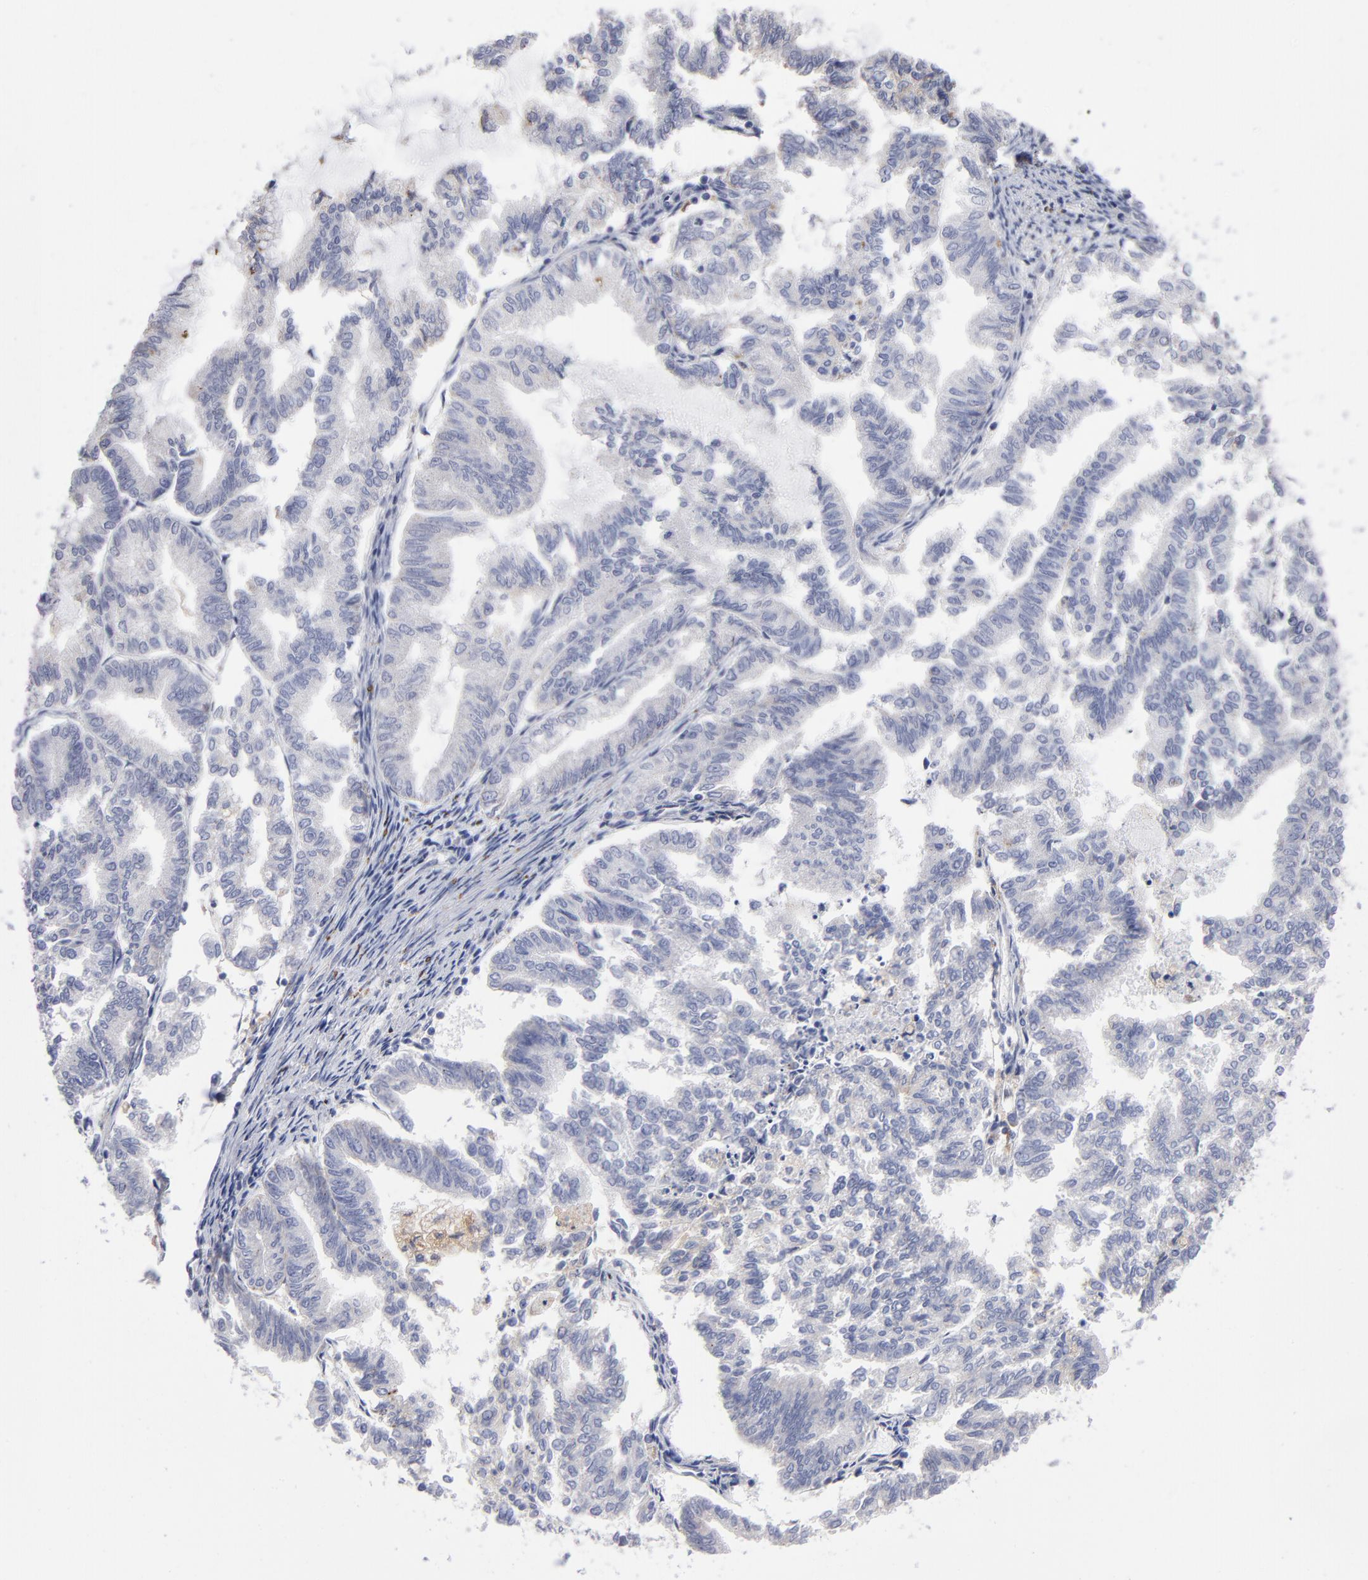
{"staining": {"intensity": "negative", "quantity": "none", "location": "none"}, "tissue": "endometrial cancer", "cell_type": "Tumor cells", "image_type": "cancer", "snomed": [{"axis": "morphology", "description": "Adenocarcinoma, NOS"}, {"axis": "topography", "description": "Endometrium"}], "caption": "Tumor cells are negative for brown protein staining in endometrial adenocarcinoma. (DAB (3,3'-diaminobenzidine) immunohistochemistry (IHC) visualized using brightfield microscopy, high magnification).", "gene": "RRAGB", "patient": {"sex": "female", "age": 79}}